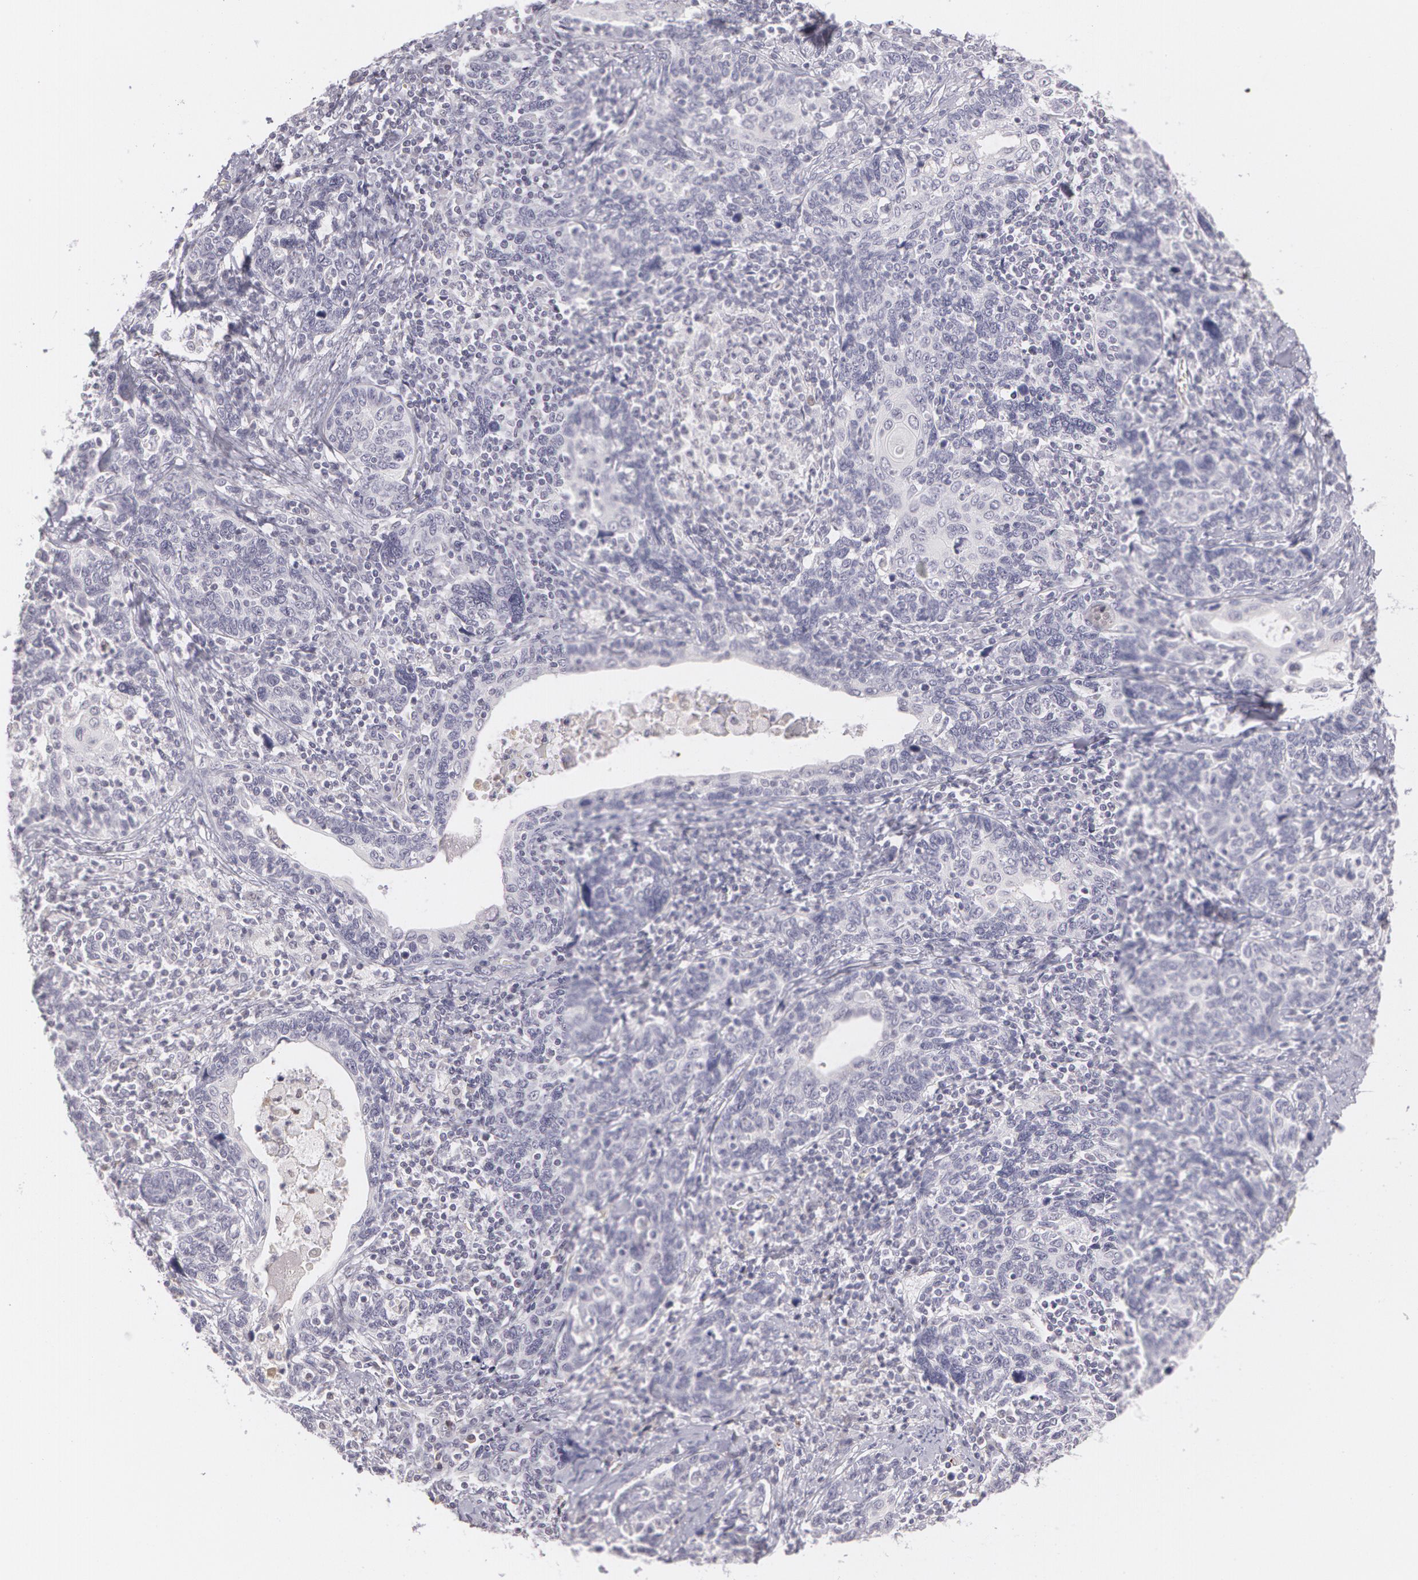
{"staining": {"intensity": "negative", "quantity": "none", "location": "none"}, "tissue": "cervical cancer", "cell_type": "Tumor cells", "image_type": "cancer", "snomed": [{"axis": "morphology", "description": "Squamous cell carcinoma, NOS"}, {"axis": "topography", "description": "Cervix"}], "caption": "Tumor cells show no significant staining in squamous cell carcinoma (cervical).", "gene": "LBP", "patient": {"sex": "female", "age": 41}}